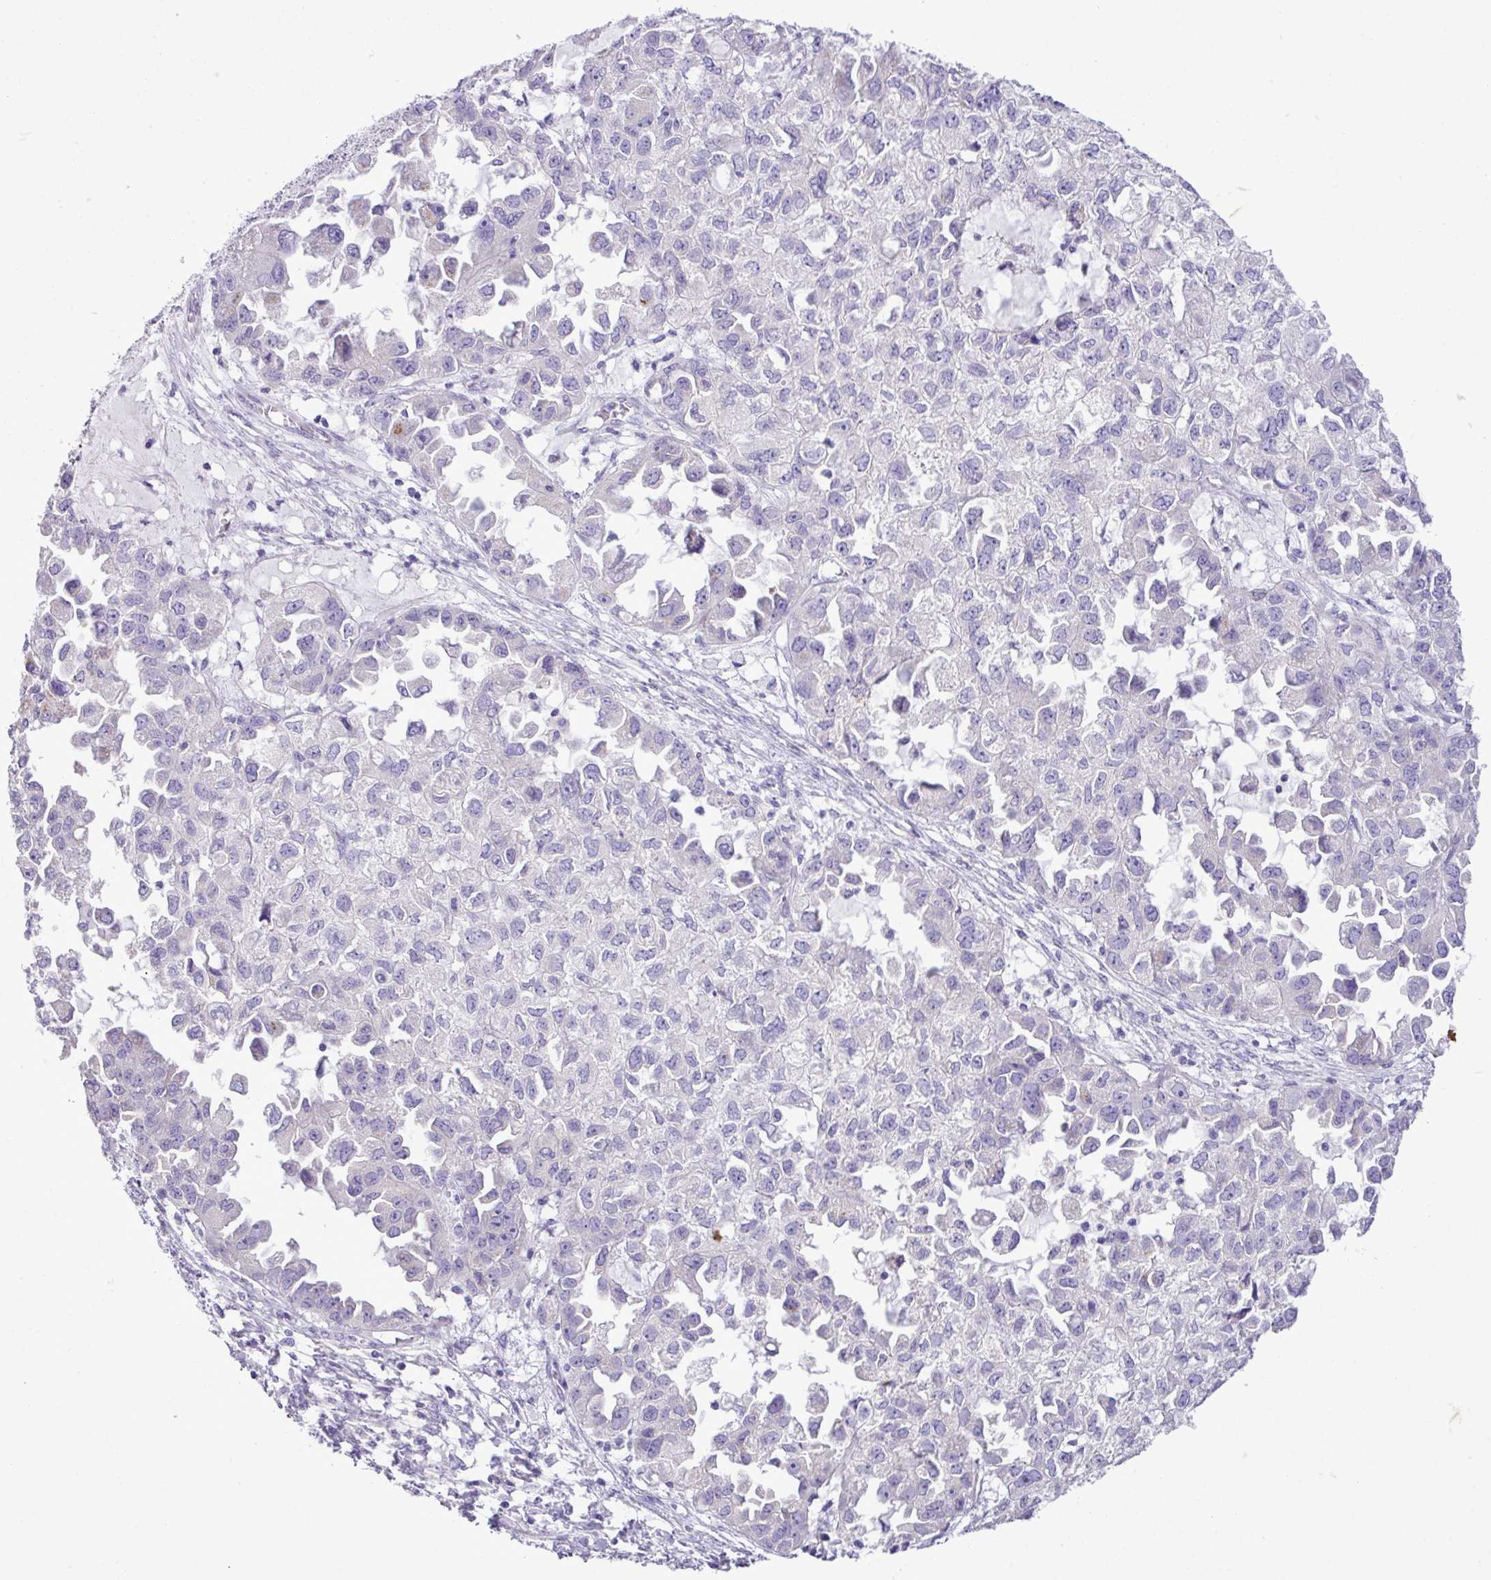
{"staining": {"intensity": "negative", "quantity": "none", "location": "none"}, "tissue": "ovarian cancer", "cell_type": "Tumor cells", "image_type": "cancer", "snomed": [{"axis": "morphology", "description": "Cystadenocarcinoma, serous, NOS"}, {"axis": "topography", "description": "Ovary"}], "caption": "Micrograph shows no protein positivity in tumor cells of ovarian serous cystadenocarcinoma tissue. (Immunohistochemistry, brightfield microscopy, high magnification).", "gene": "ZSCAN5A", "patient": {"sex": "female", "age": 84}}